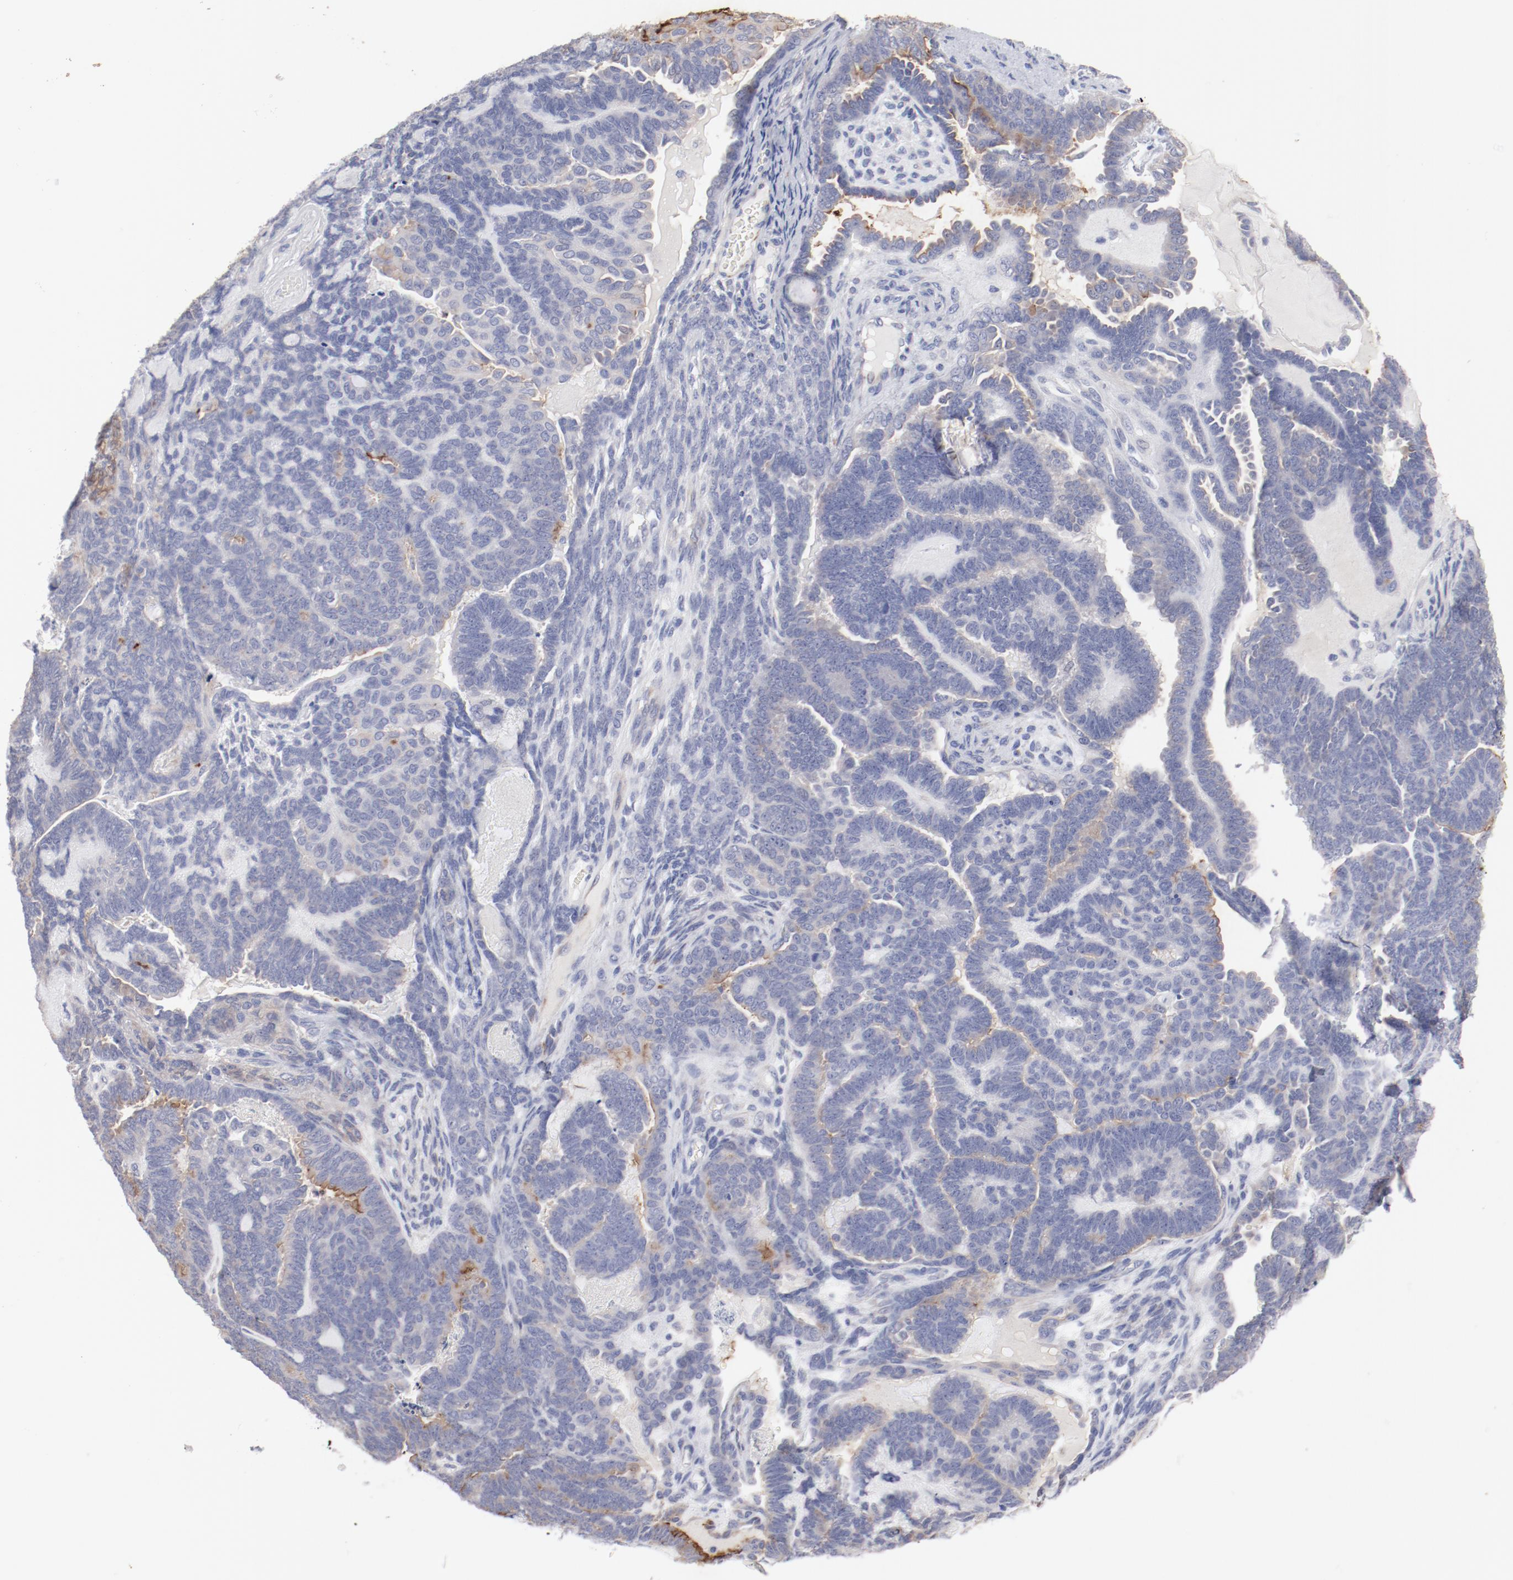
{"staining": {"intensity": "moderate", "quantity": "<25%", "location": "cytoplasmic/membranous"}, "tissue": "endometrial cancer", "cell_type": "Tumor cells", "image_type": "cancer", "snomed": [{"axis": "morphology", "description": "Neoplasm, malignant, NOS"}, {"axis": "topography", "description": "Endometrium"}], "caption": "Endometrial cancer stained for a protein exhibits moderate cytoplasmic/membranous positivity in tumor cells. Nuclei are stained in blue.", "gene": "CPE", "patient": {"sex": "female", "age": 74}}